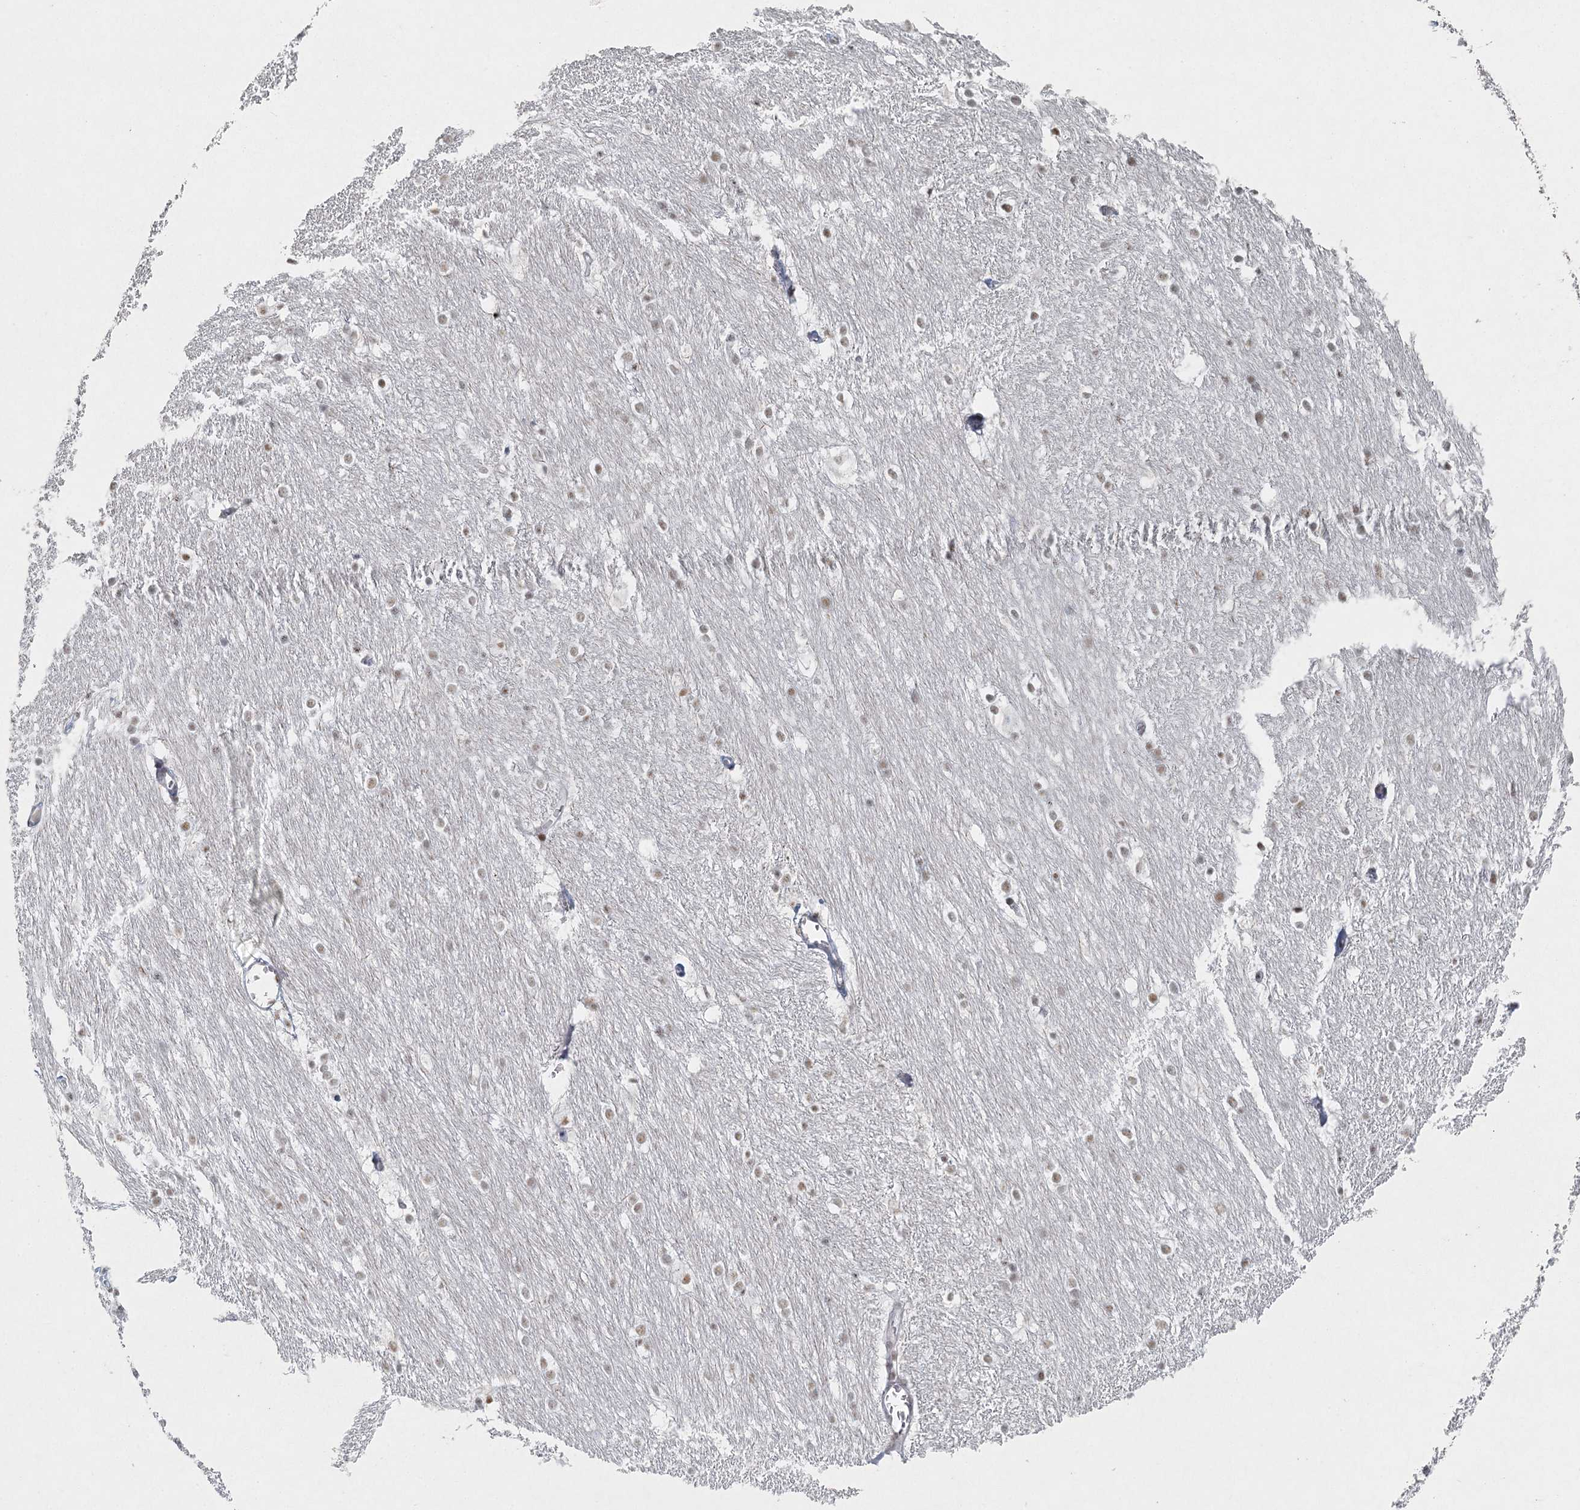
{"staining": {"intensity": "moderate", "quantity": "<25%", "location": "nuclear"}, "tissue": "caudate", "cell_type": "Glial cells", "image_type": "normal", "snomed": [{"axis": "morphology", "description": "Normal tissue, NOS"}, {"axis": "topography", "description": "Lateral ventricle wall"}], "caption": "Immunohistochemical staining of unremarkable human caudate displays <25% levels of moderate nuclear protein expression in about <25% of glial cells.", "gene": "U2SURP", "patient": {"sex": "female", "age": 19}}